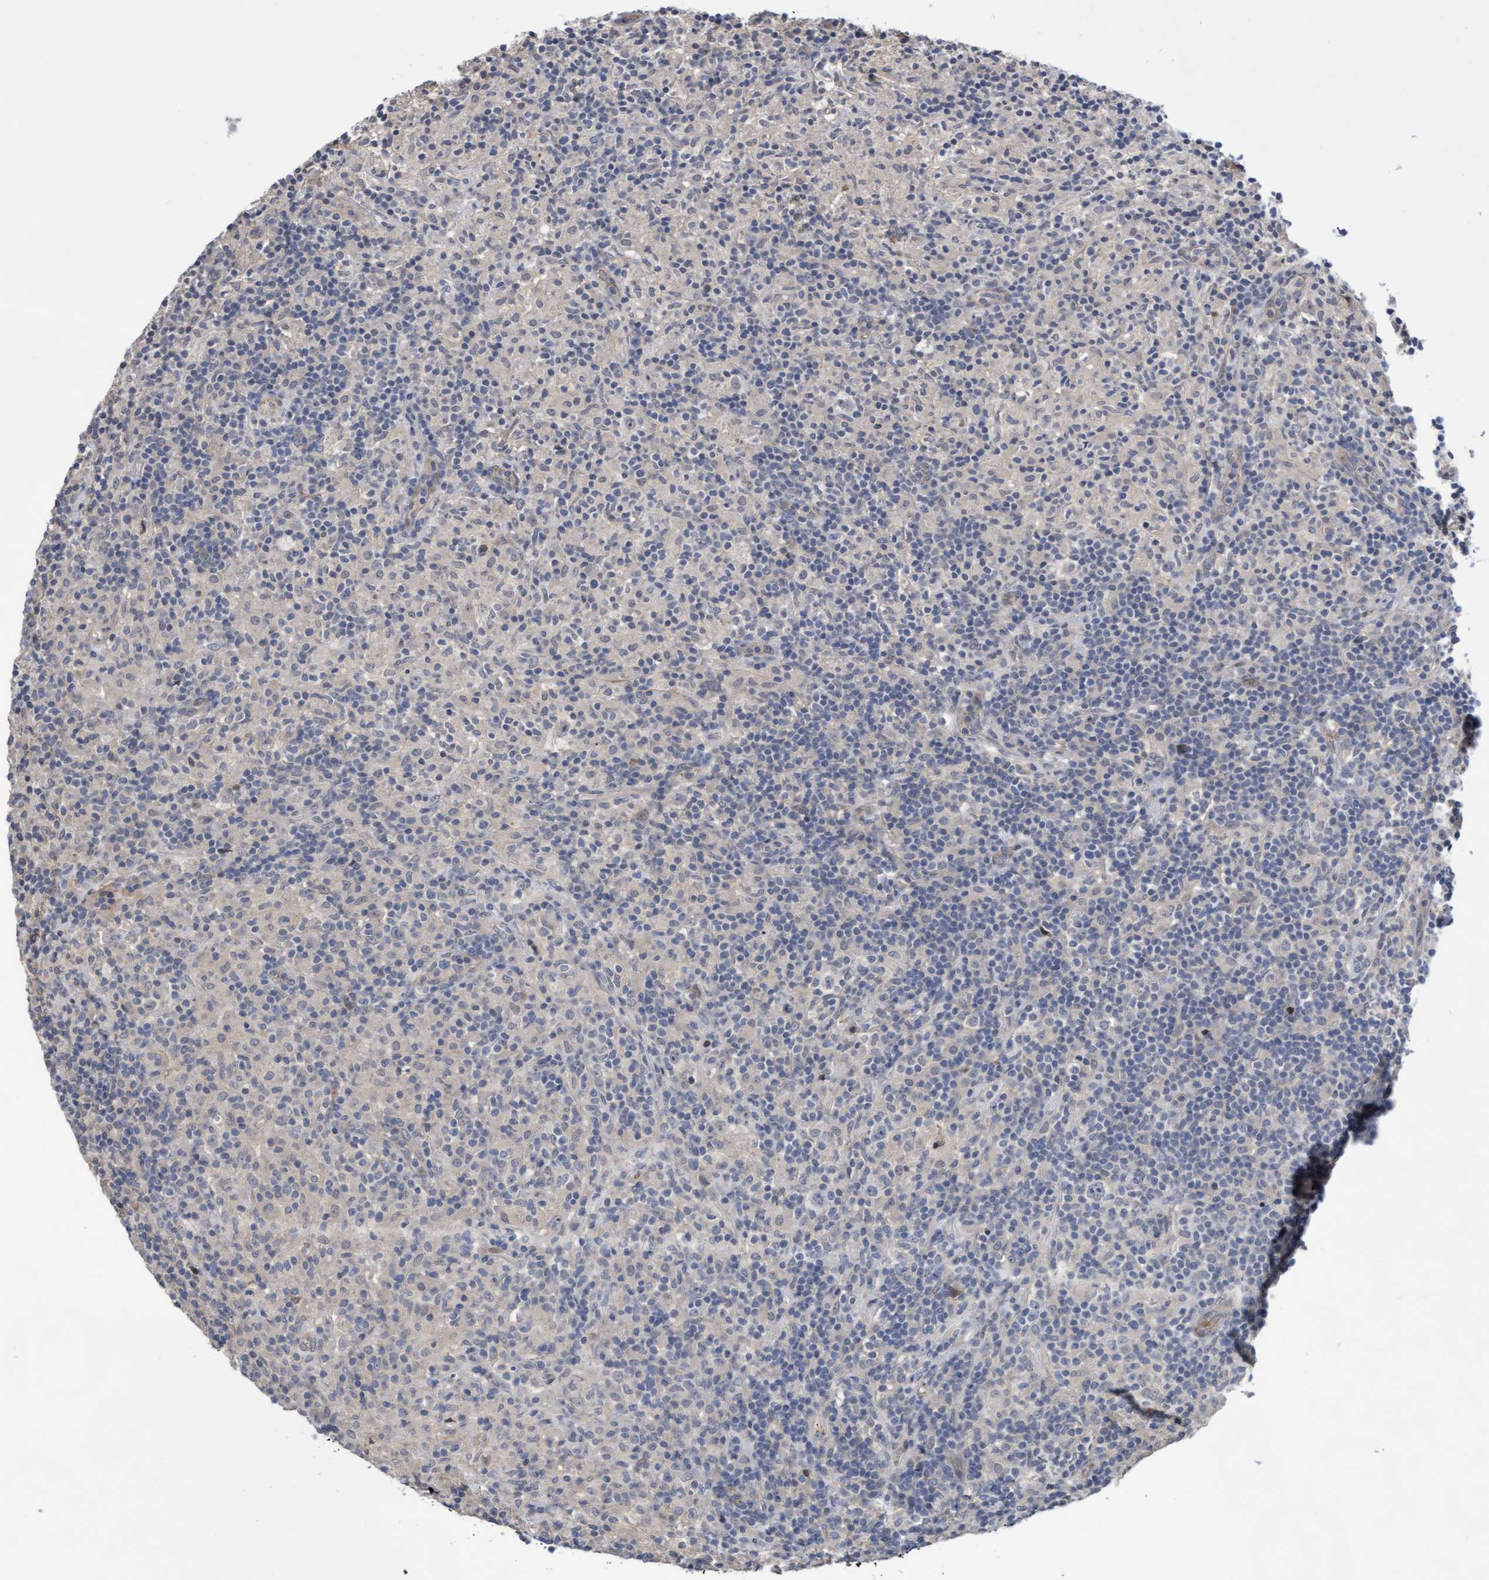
{"staining": {"intensity": "negative", "quantity": "none", "location": "none"}, "tissue": "lymphoma", "cell_type": "Tumor cells", "image_type": "cancer", "snomed": [{"axis": "morphology", "description": "Hodgkin's disease, NOS"}, {"axis": "topography", "description": "Lymph node"}], "caption": "This is an immunohistochemistry histopathology image of human Hodgkin's disease. There is no expression in tumor cells.", "gene": "COBL", "patient": {"sex": "male", "age": 70}}